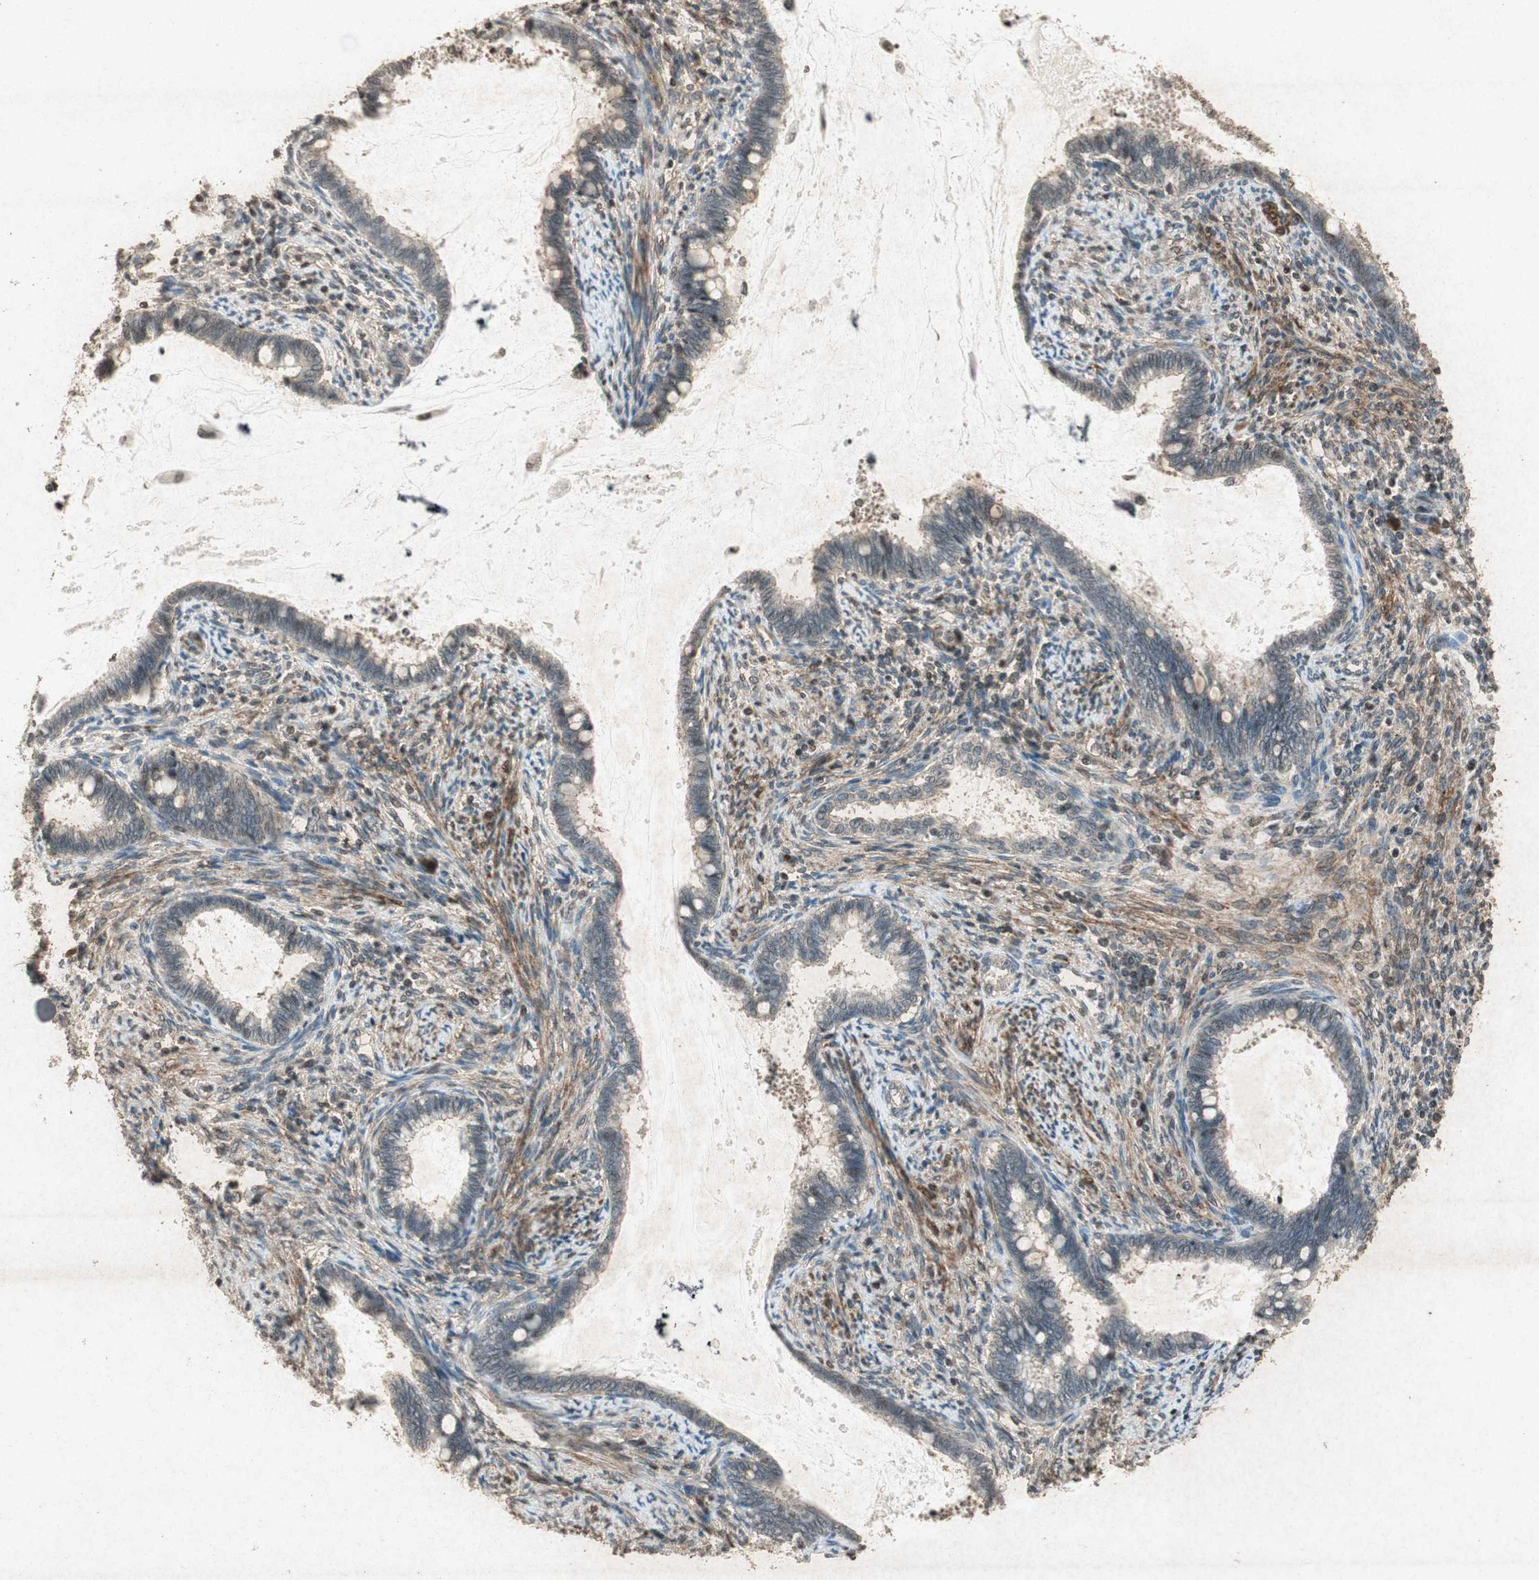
{"staining": {"intensity": "negative", "quantity": "none", "location": "none"}, "tissue": "cervical cancer", "cell_type": "Tumor cells", "image_type": "cancer", "snomed": [{"axis": "morphology", "description": "Adenocarcinoma, NOS"}, {"axis": "topography", "description": "Cervix"}], "caption": "DAB (3,3'-diaminobenzidine) immunohistochemical staining of human adenocarcinoma (cervical) displays no significant expression in tumor cells.", "gene": "PRKG1", "patient": {"sex": "female", "age": 44}}